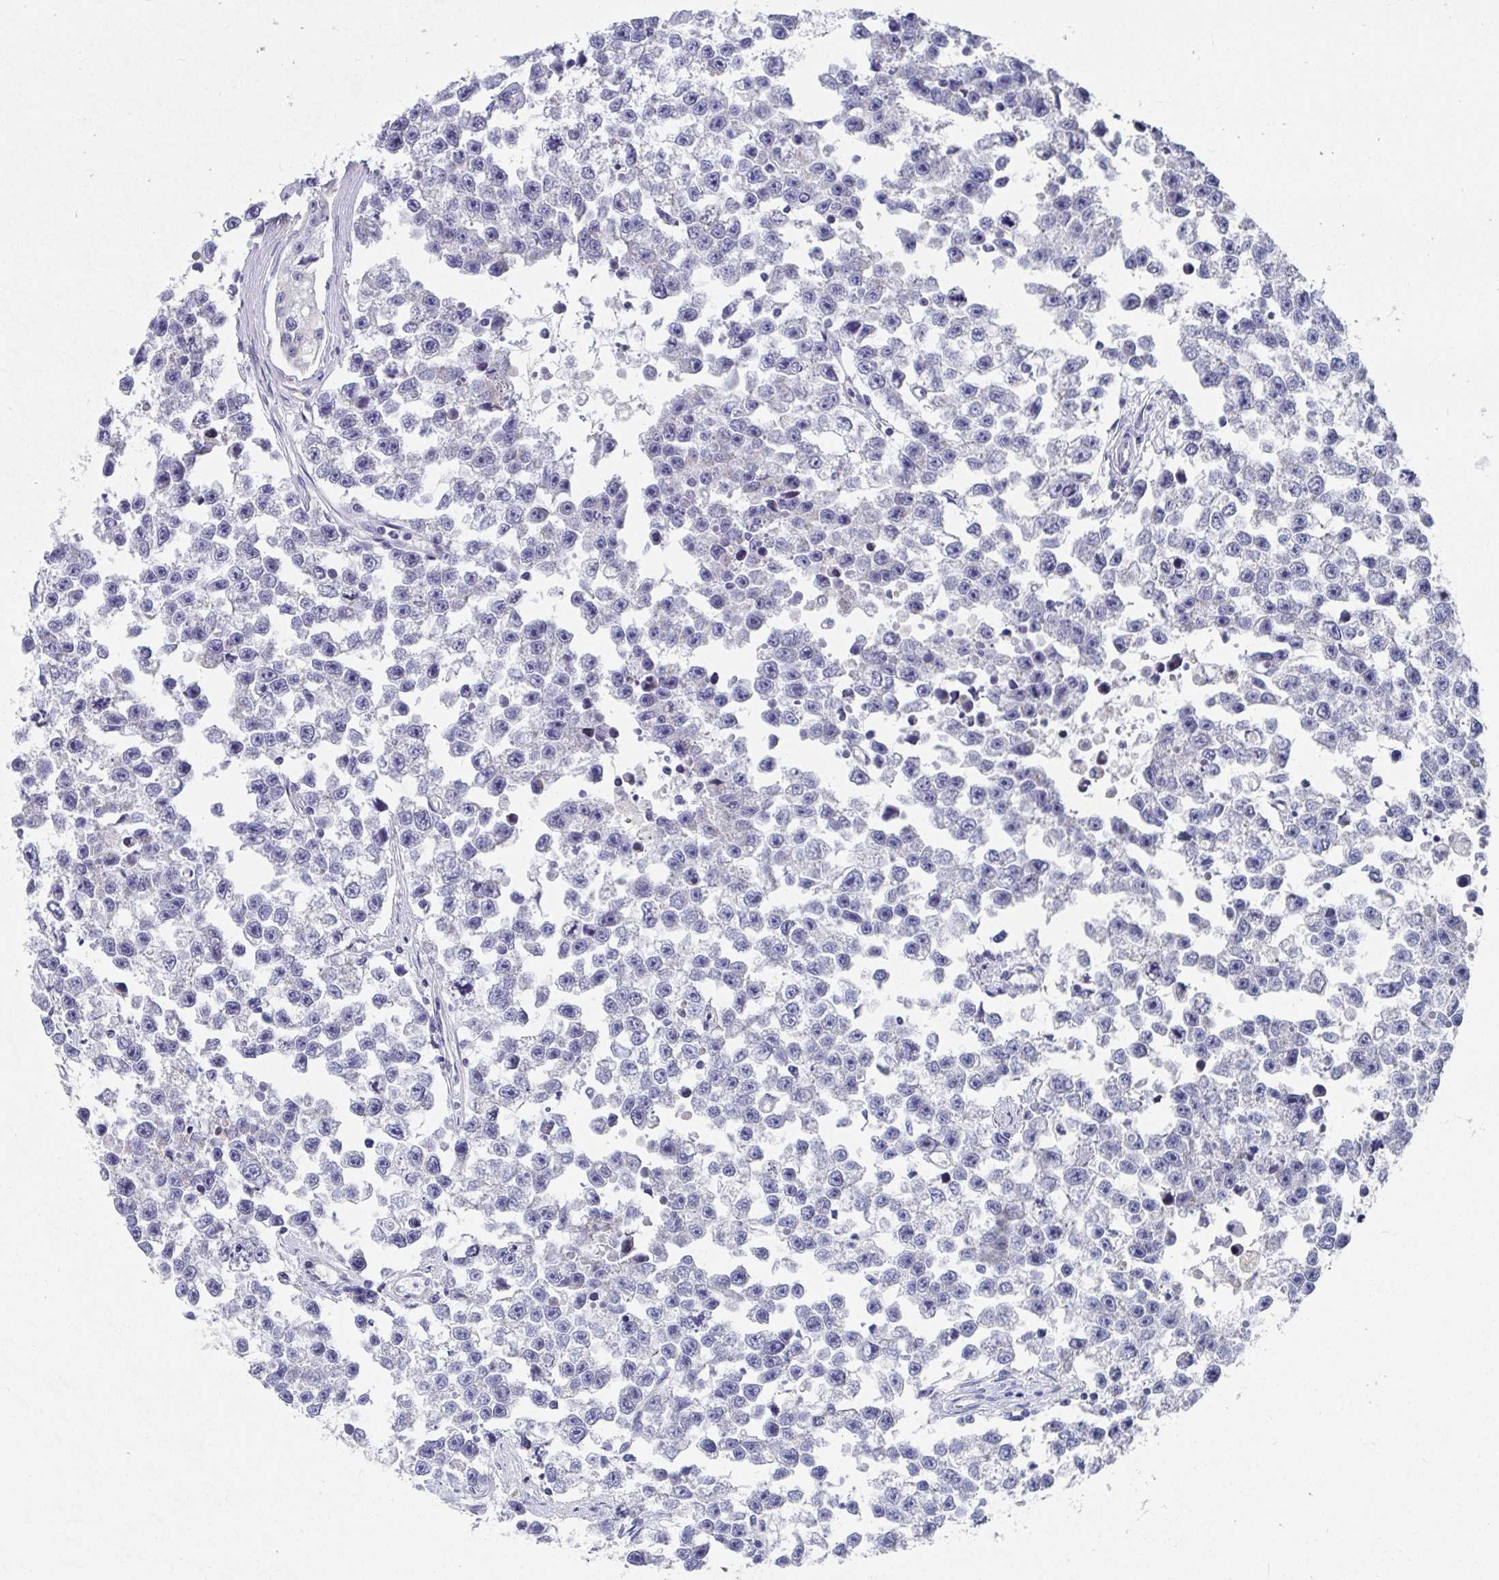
{"staining": {"intensity": "negative", "quantity": "none", "location": "none"}, "tissue": "testis cancer", "cell_type": "Tumor cells", "image_type": "cancer", "snomed": [{"axis": "morphology", "description": "Seminoma, NOS"}, {"axis": "topography", "description": "Testis"}], "caption": "Tumor cells show no significant staining in testis cancer.", "gene": "ATP5F1C", "patient": {"sex": "male", "age": 26}}